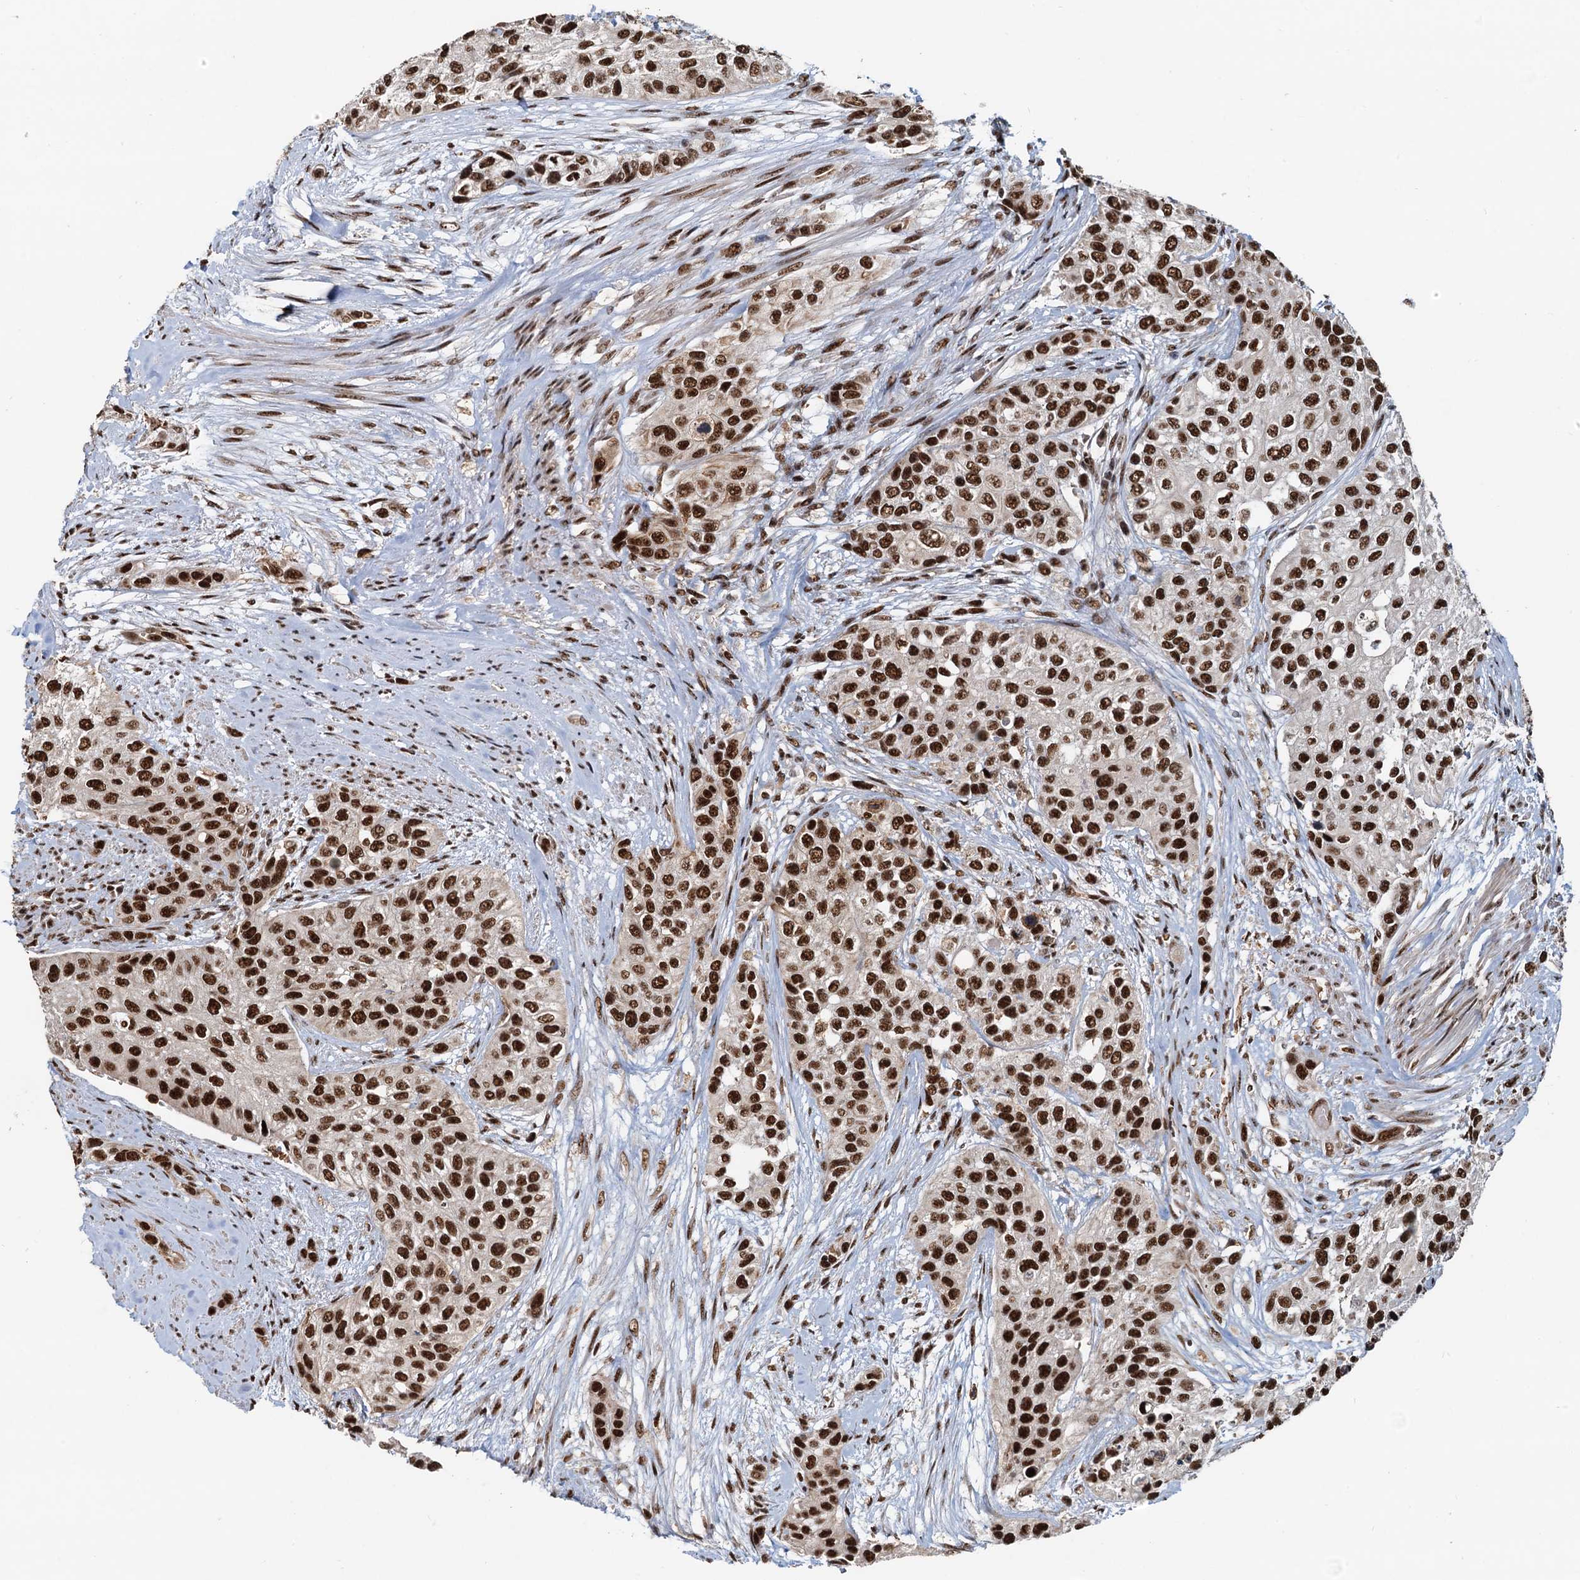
{"staining": {"intensity": "strong", "quantity": ">75%", "location": "nuclear"}, "tissue": "urothelial cancer", "cell_type": "Tumor cells", "image_type": "cancer", "snomed": [{"axis": "morphology", "description": "Normal tissue, NOS"}, {"axis": "morphology", "description": "Urothelial carcinoma, High grade"}, {"axis": "topography", "description": "Vascular tissue"}, {"axis": "topography", "description": "Urinary bladder"}], "caption": "IHC micrograph of human high-grade urothelial carcinoma stained for a protein (brown), which displays high levels of strong nuclear staining in about >75% of tumor cells.", "gene": "RSRC2", "patient": {"sex": "female", "age": 56}}